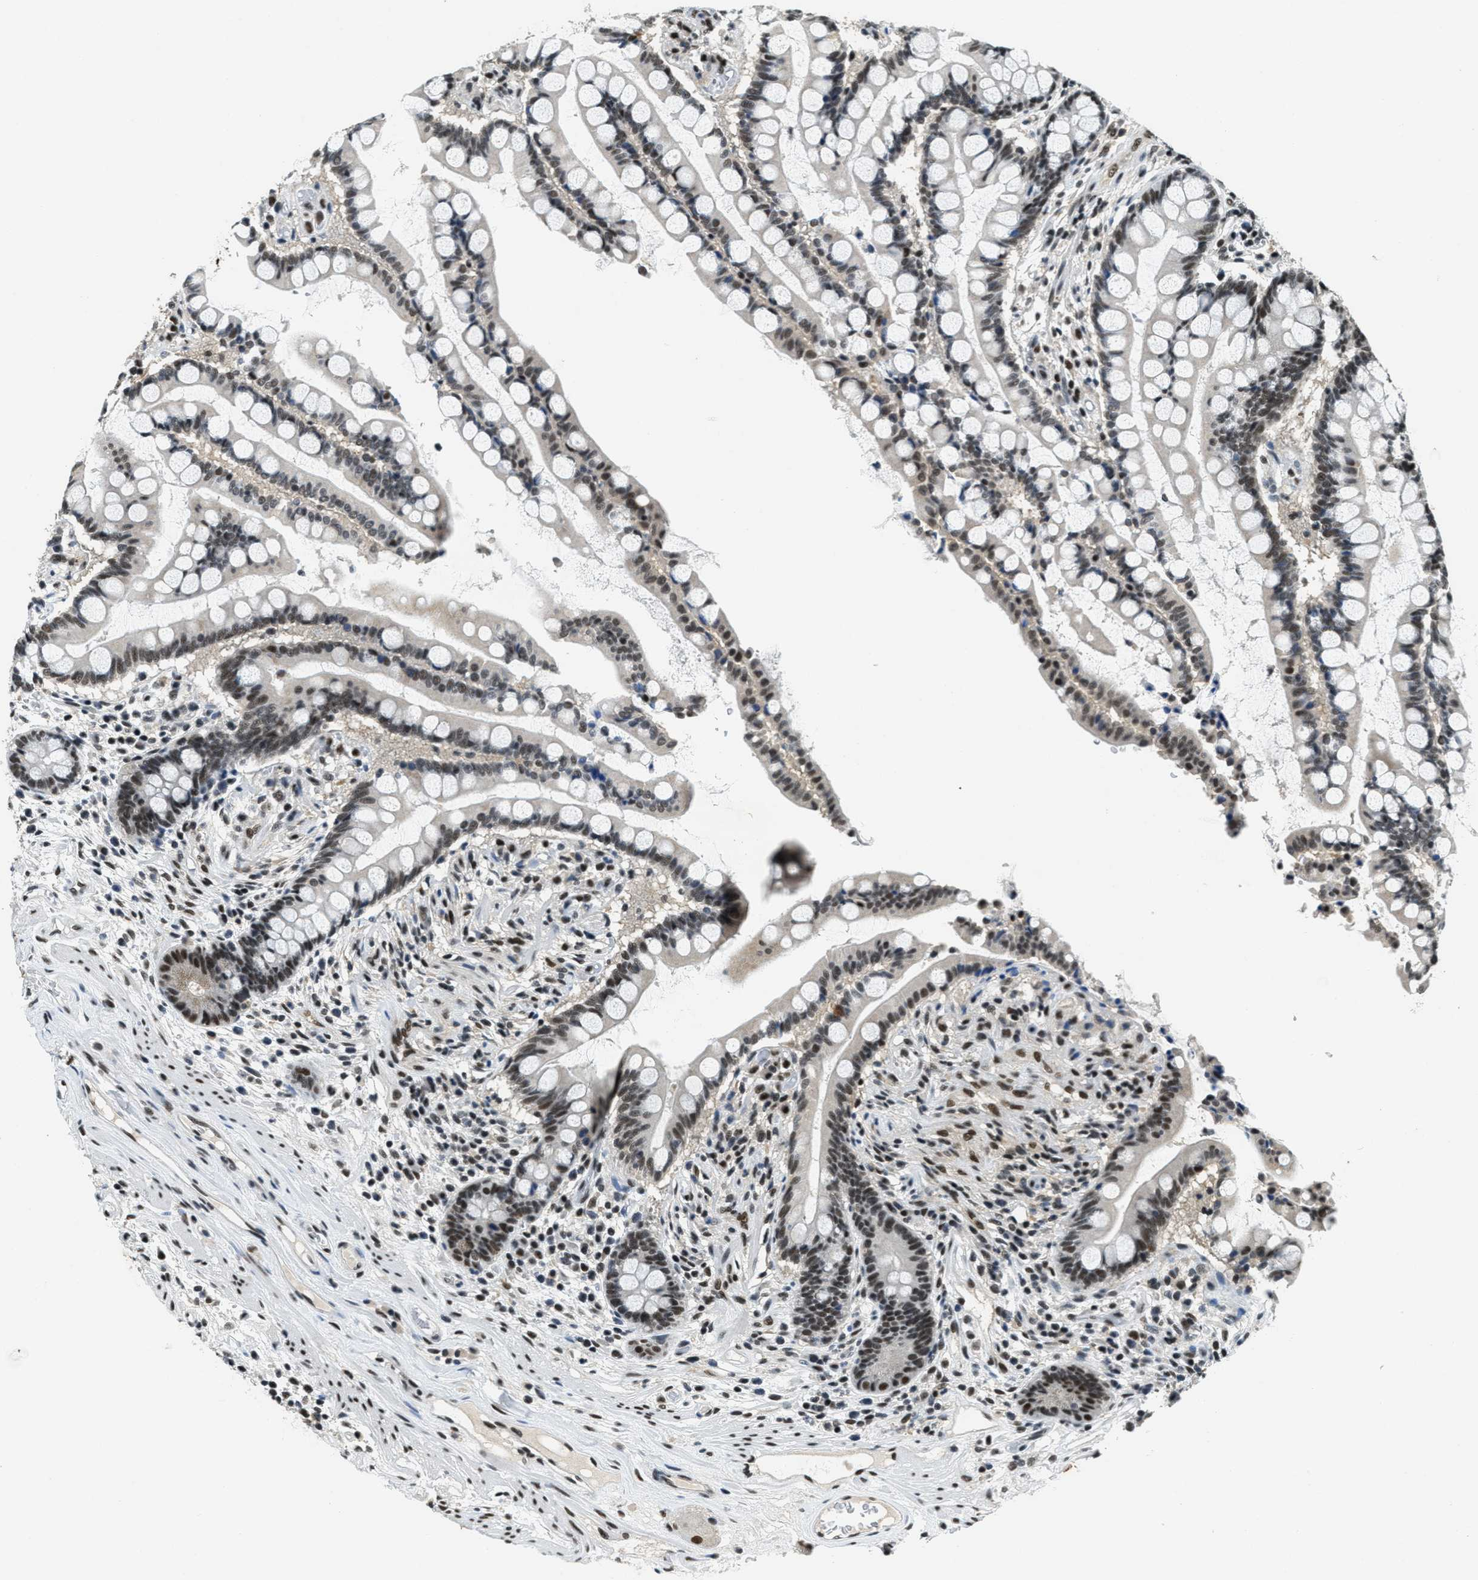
{"staining": {"intensity": "moderate", "quantity": ">75%", "location": "nuclear"}, "tissue": "colon", "cell_type": "Endothelial cells", "image_type": "normal", "snomed": [{"axis": "morphology", "description": "Normal tissue, NOS"}, {"axis": "topography", "description": "Colon"}], "caption": "A medium amount of moderate nuclear expression is identified in approximately >75% of endothelial cells in benign colon.", "gene": "SSB", "patient": {"sex": "male", "age": 73}}